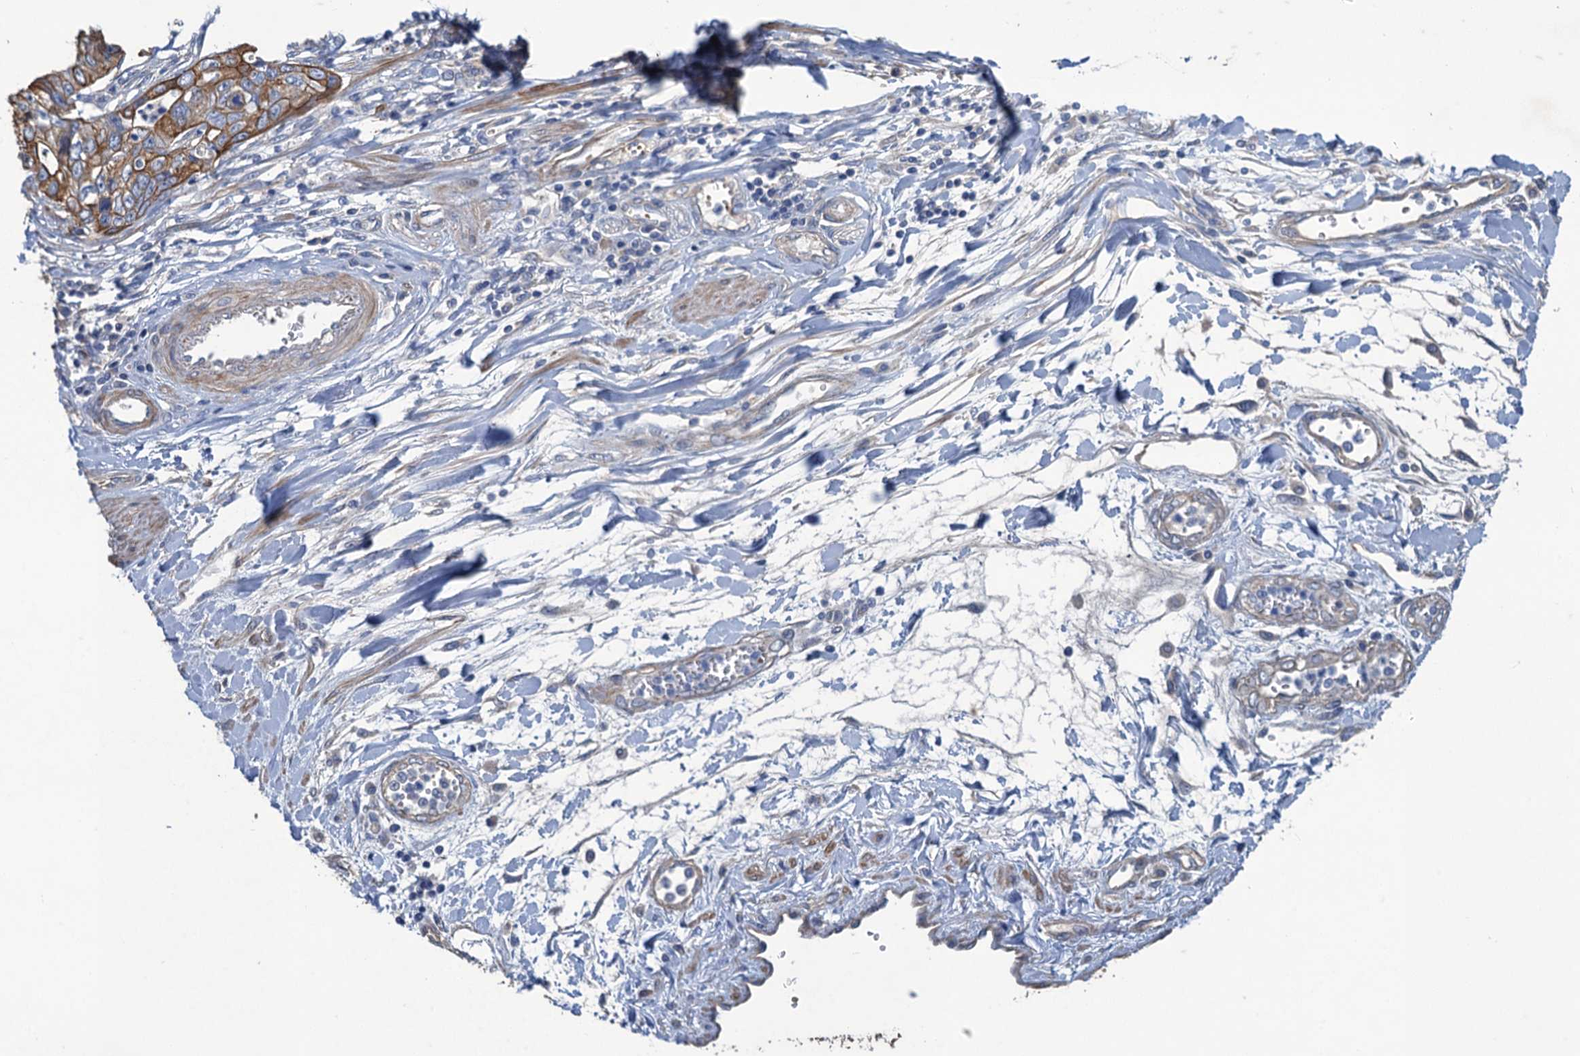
{"staining": {"intensity": "moderate", "quantity": "25%-75%", "location": "cytoplasmic/membranous"}, "tissue": "stomach cancer", "cell_type": "Tumor cells", "image_type": "cancer", "snomed": [{"axis": "morphology", "description": "Adenocarcinoma, NOS"}, {"axis": "topography", "description": "Stomach, upper"}], "caption": "Immunohistochemical staining of human adenocarcinoma (stomach) shows moderate cytoplasmic/membranous protein expression in approximately 25%-75% of tumor cells. The staining is performed using DAB (3,3'-diaminobenzidine) brown chromogen to label protein expression. The nuclei are counter-stained blue using hematoxylin.", "gene": "SMCO3", "patient": {"sex": "female", "age": 52}}